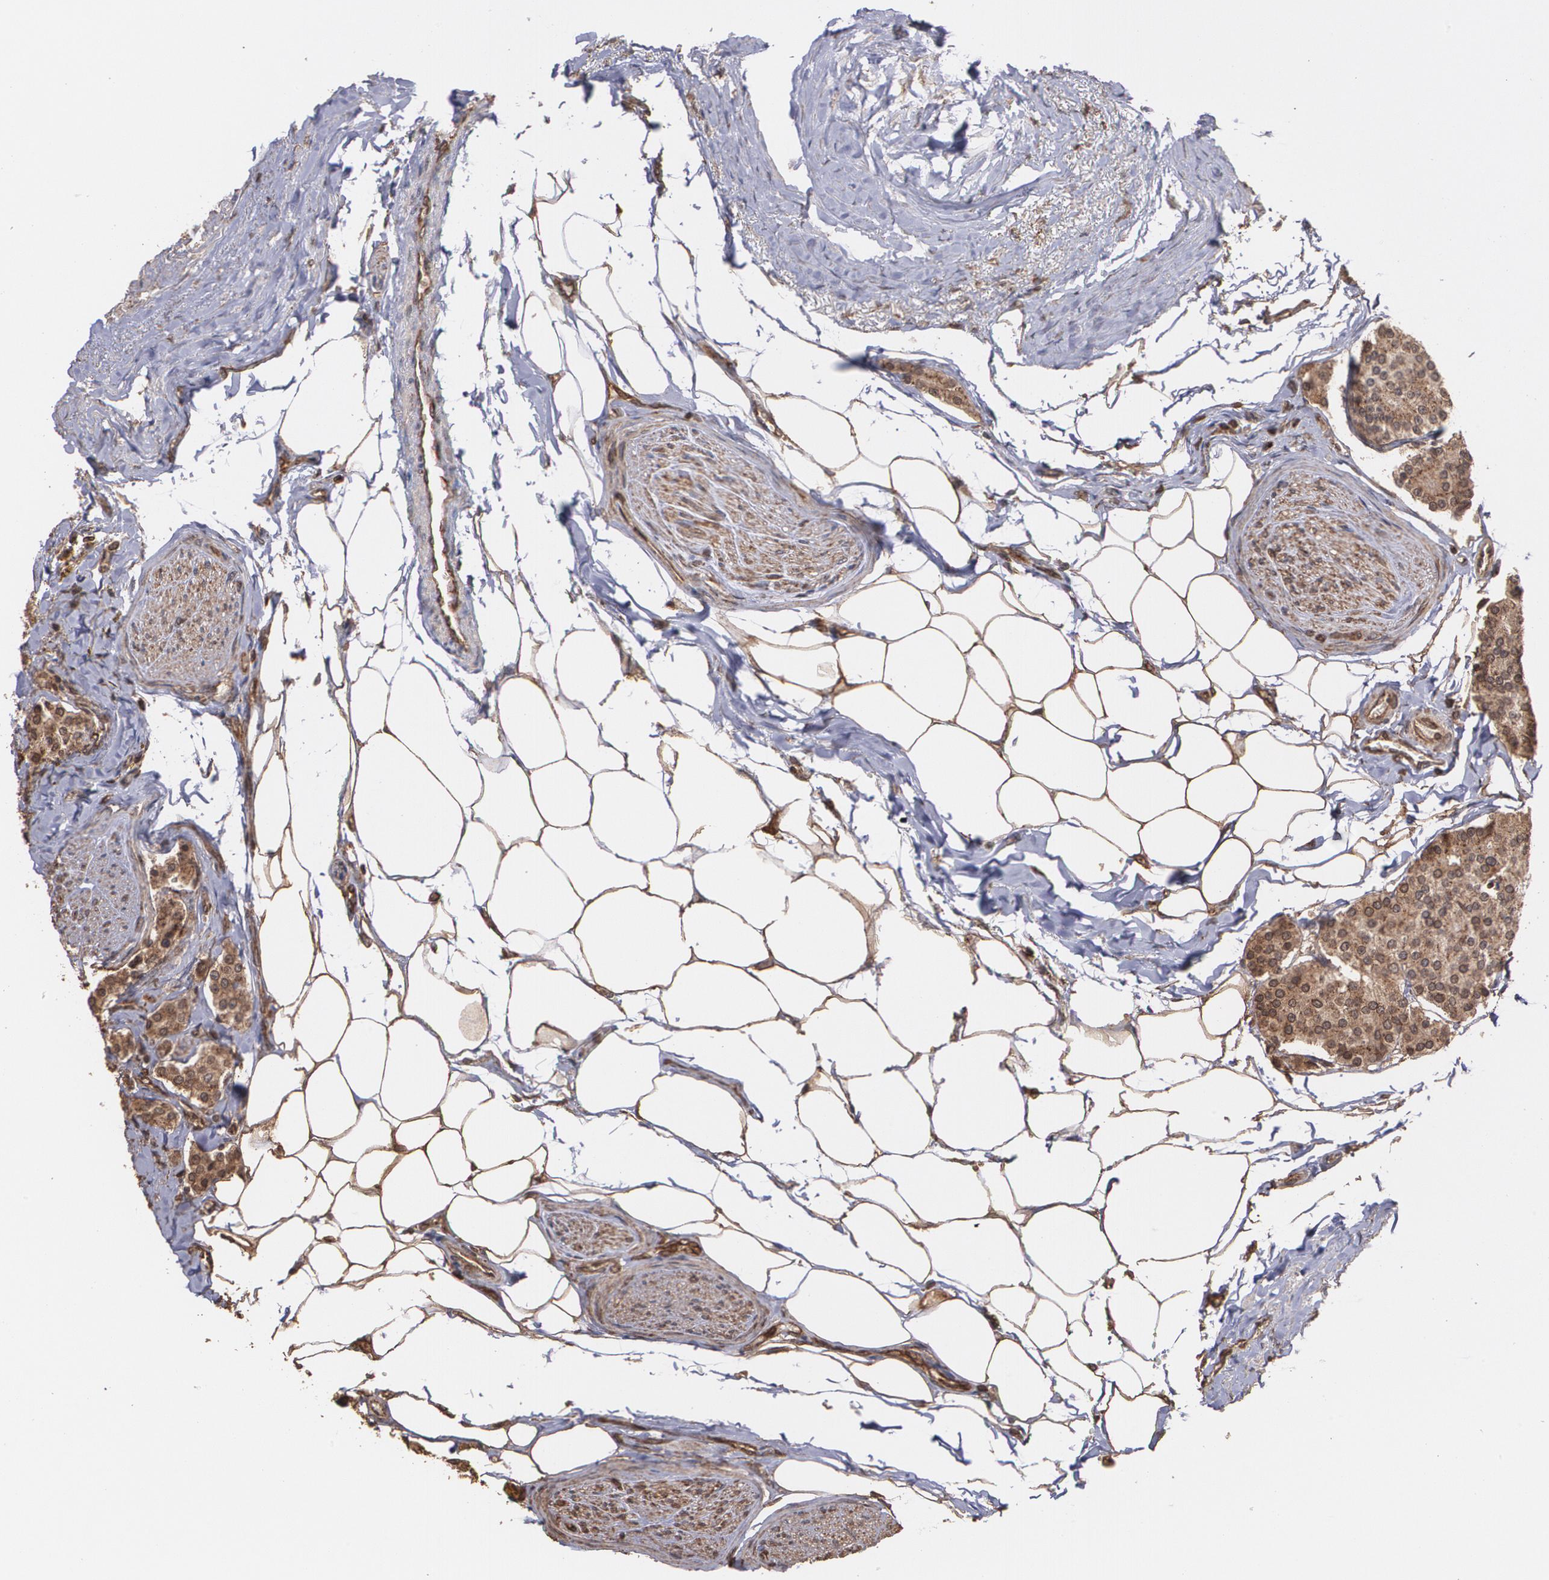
{"staining": {"intensity": "strong", "quantity": ">75%", "location": "cytoplasmic/membranous"}, "tissue": "carcinoid", "cell_type": "Tumor cells", "image_type": "cancer", "snomed": [{"axis": "morphology", "description": "Carcinoid, malignant, NOS"}, {"axis": "topography", "description": "Colon"}], "caption": "Brown immunohistochemical staining in malignant carcinoid demonstrates strong cytoplasmic/membranous expression in approximately >75% of tumor cells.", "gene": "TRIP11", "patient": {"sex": "female", "age": 61}}